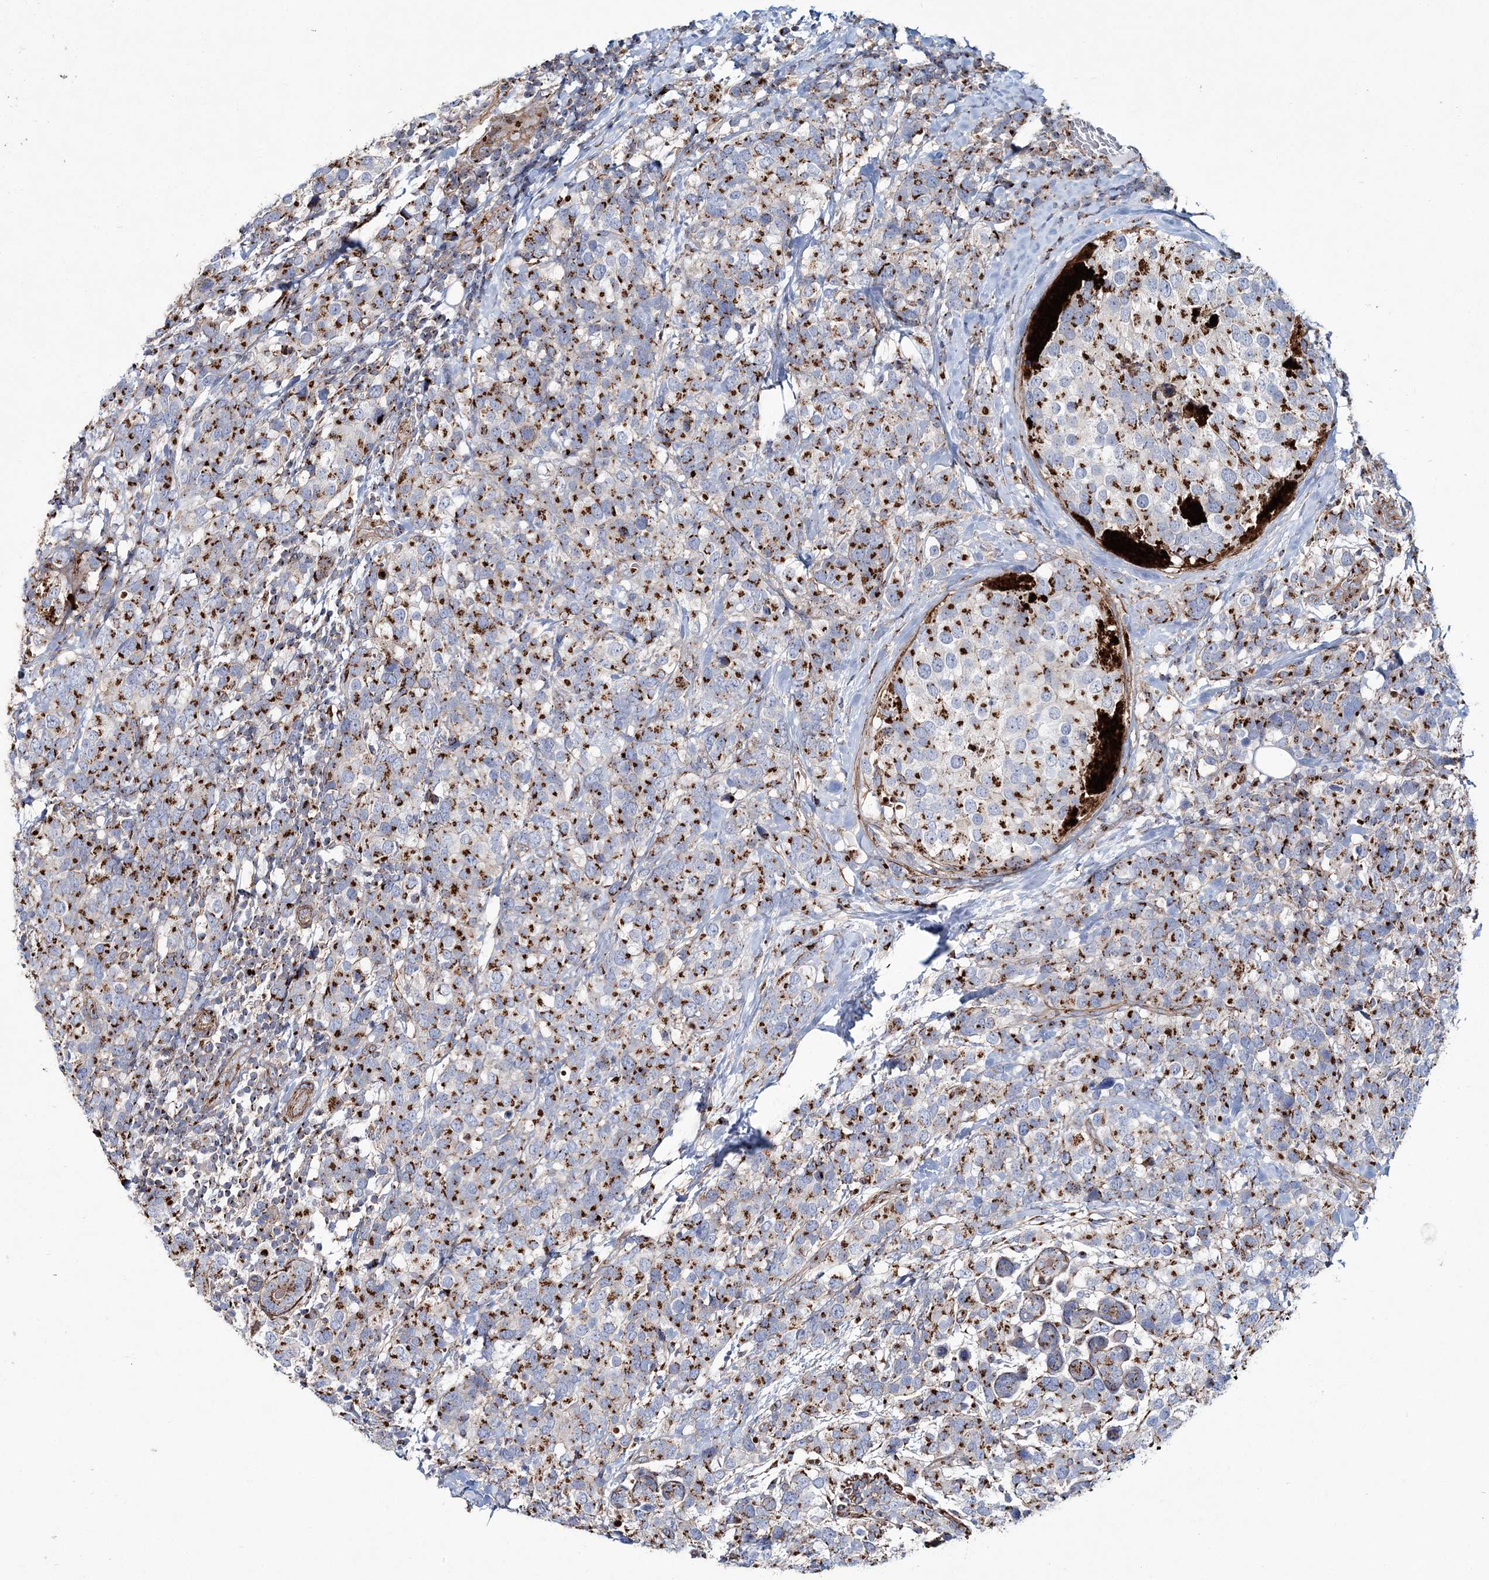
{"staining": {"intensity": "strong", "quantity": ">75%", "location": "cytoplasmic/membranous"}, "tissue": "breast cancer", "cell_type": "Tumor cells", "image_type": "cancer", "snomed": [{"axis": "morphology", "description": "Lobular carcinoma"}, {"axis": "topography", "description": "Breast"}], "caption": "Immunohistochemistry micrograph of breast lobular carcinoma stained for a protein (brown), which demonstrates high levels of strong cytoplasmic/membranous positivity in about >75% of tumor cells.", "gene": "MAN1A2", "patient": {"sex": "female", "age": 59}}